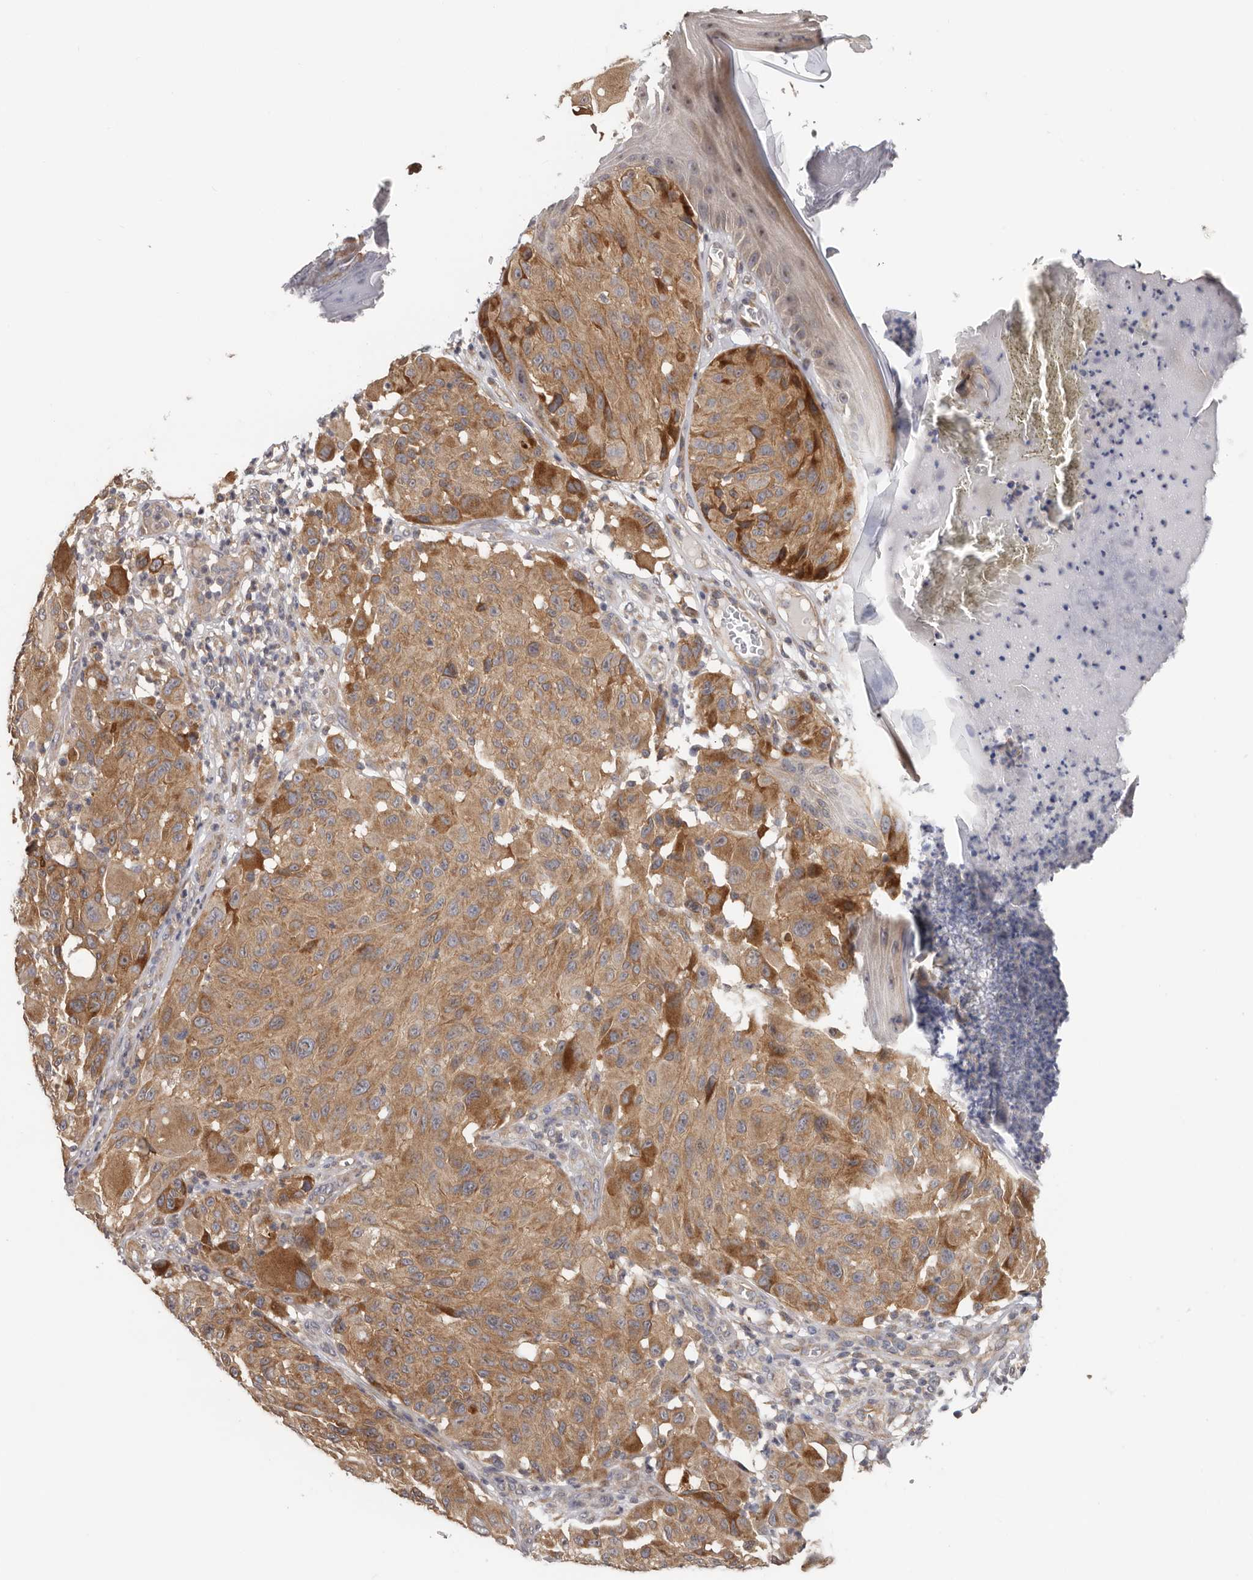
{"staining": {"intensity": "moderate", "quantity": ">75%", "location": "cytoplasmic/membranous"}, "tissue": "melanoma", "cell_type": "Tumor cells", "image_type": "cancer", "snomed": [{"axis": "morphology", "description": "Malignant melanoma, NOS"}, {"axis": "topography", "description": "Skin"}], "caption": "Melanoma tissue shows moderate cytoplasmic/membranous staining in about >75% of tumor cells, visualized by immunohistochemistry.", "gene": "HINT3", "patient": {"sex": "male", "age": 83}}